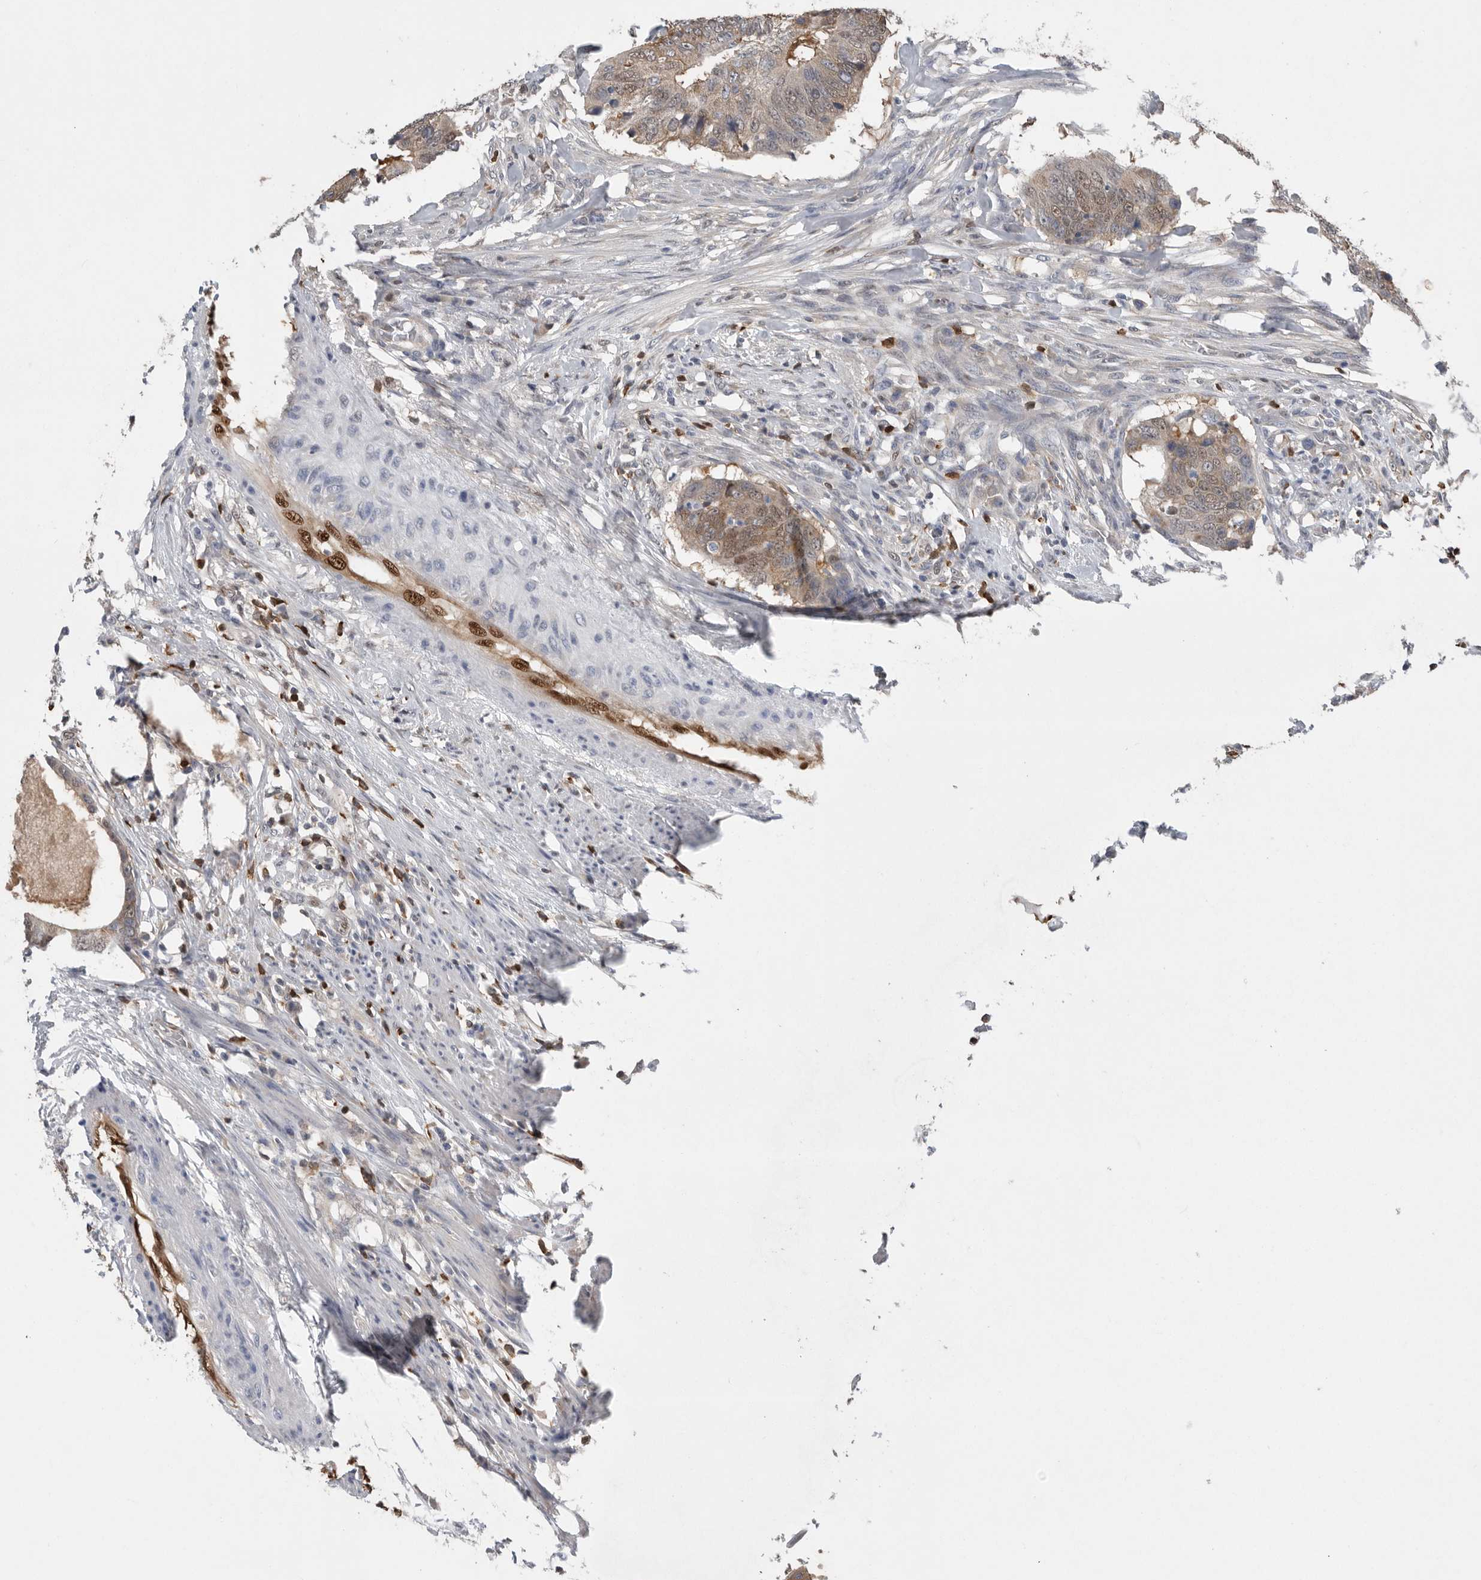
{"staining": {"intensity": "weak", "quantity": ">75%", "location": "cytoplasmic/membranous,nuclear"}, "tissue": "colorectal cancer", "cell_type": "Tumor cells", "image_type": "cancer", "snomed": [{"axis": "morphology", "description": "Adenocarcinoma, NOS"}, {"axis": "topography", "description": "Colon"}], "caption": "Immunohistochemical staining of human colorectal cancer demonstrates low levels of weak cytoplasmic/membranous and nuclear protein staining in about >75% of tumor cells. The staining was performed using DAB, with brown indicating positive protein expression. Nuclei are stained blue with hematoxylin.", "gene": "PDCD4", "patient": {"sex": "male", "age": 56}}